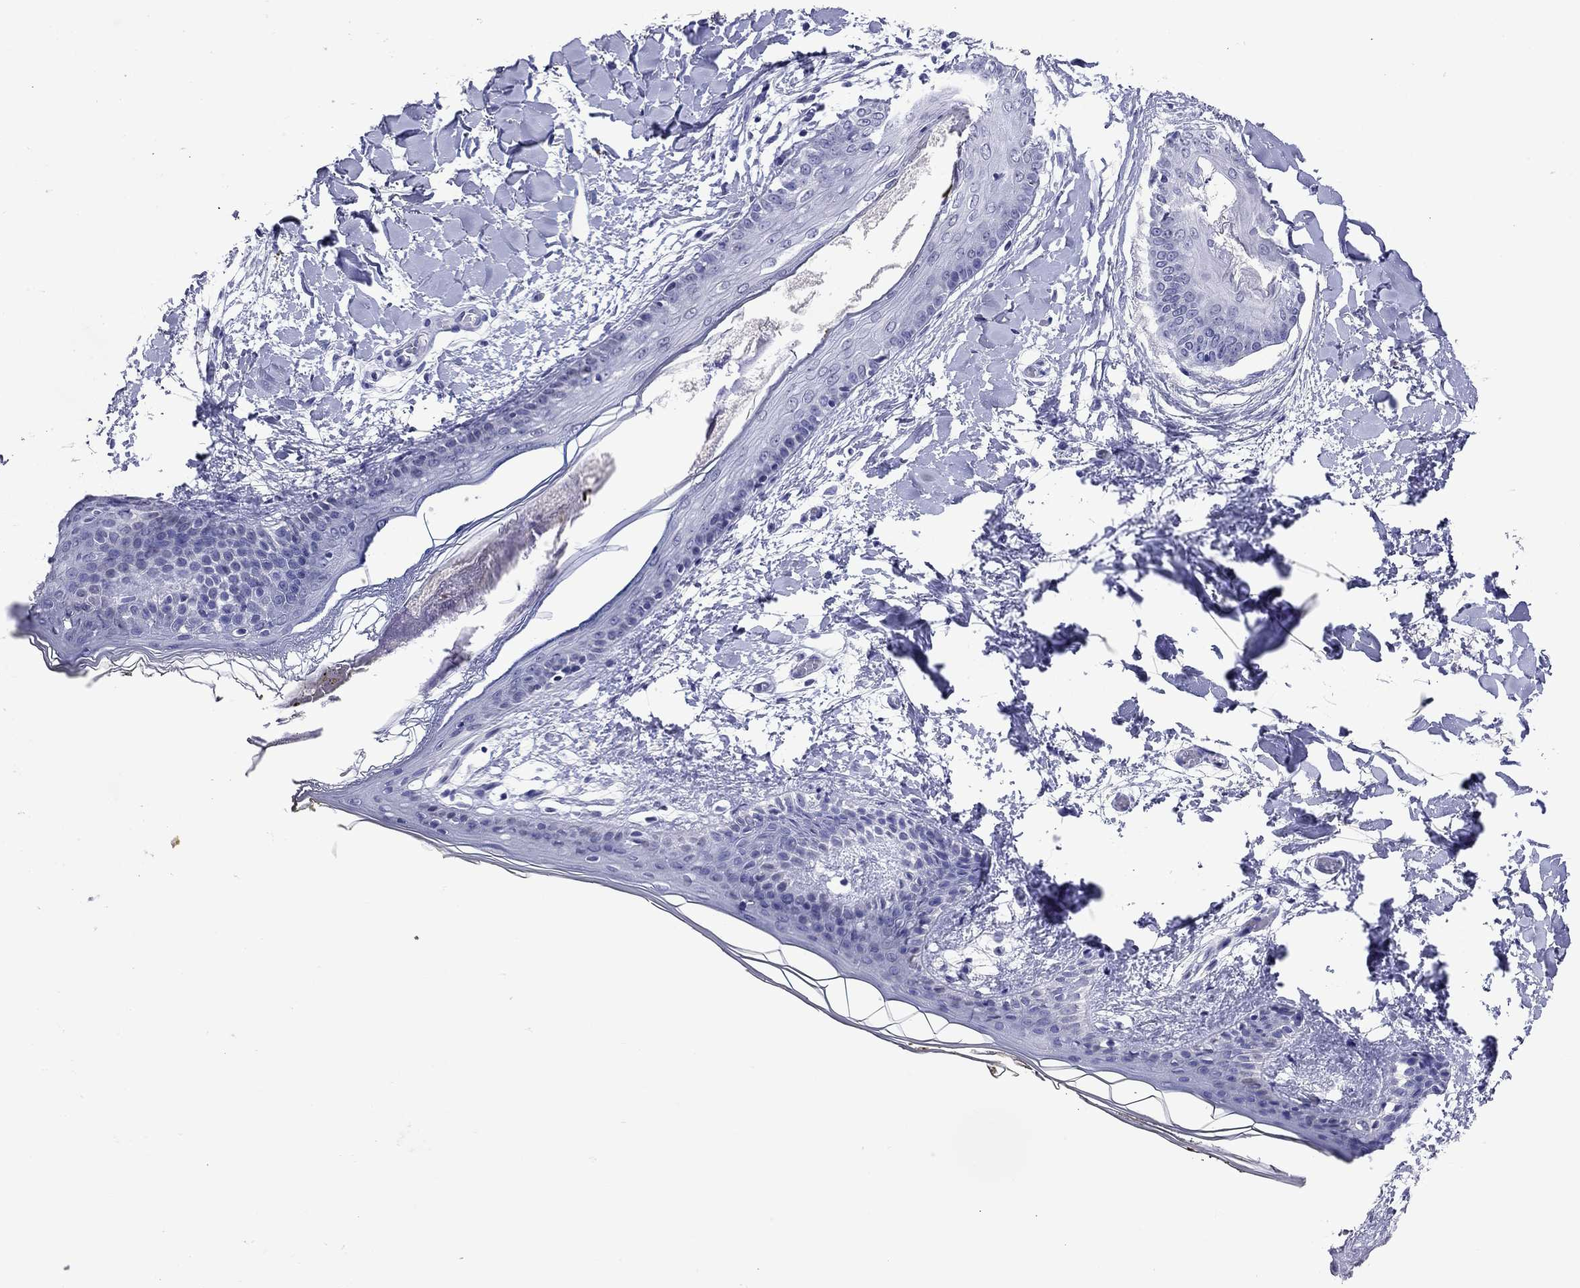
{"staining": {"intensity": "negative", "quantity": "none", "location": "none"}, "tissue": "skin", "cell_type": "Fibroblasts", "image_type": "normal", "snomed": [{"axis": "morphology", "description": "Normal tissue, NOS"}, {"axis": "topography", "description": "Skin"}], "caption": "This is an immunohistochemistry (IHC) photomicrograph of unremarkable human skin. There is no staining in fibroblasts.", "gene": "ARMC12", "patient": {"sex": "female", "age": 34}}